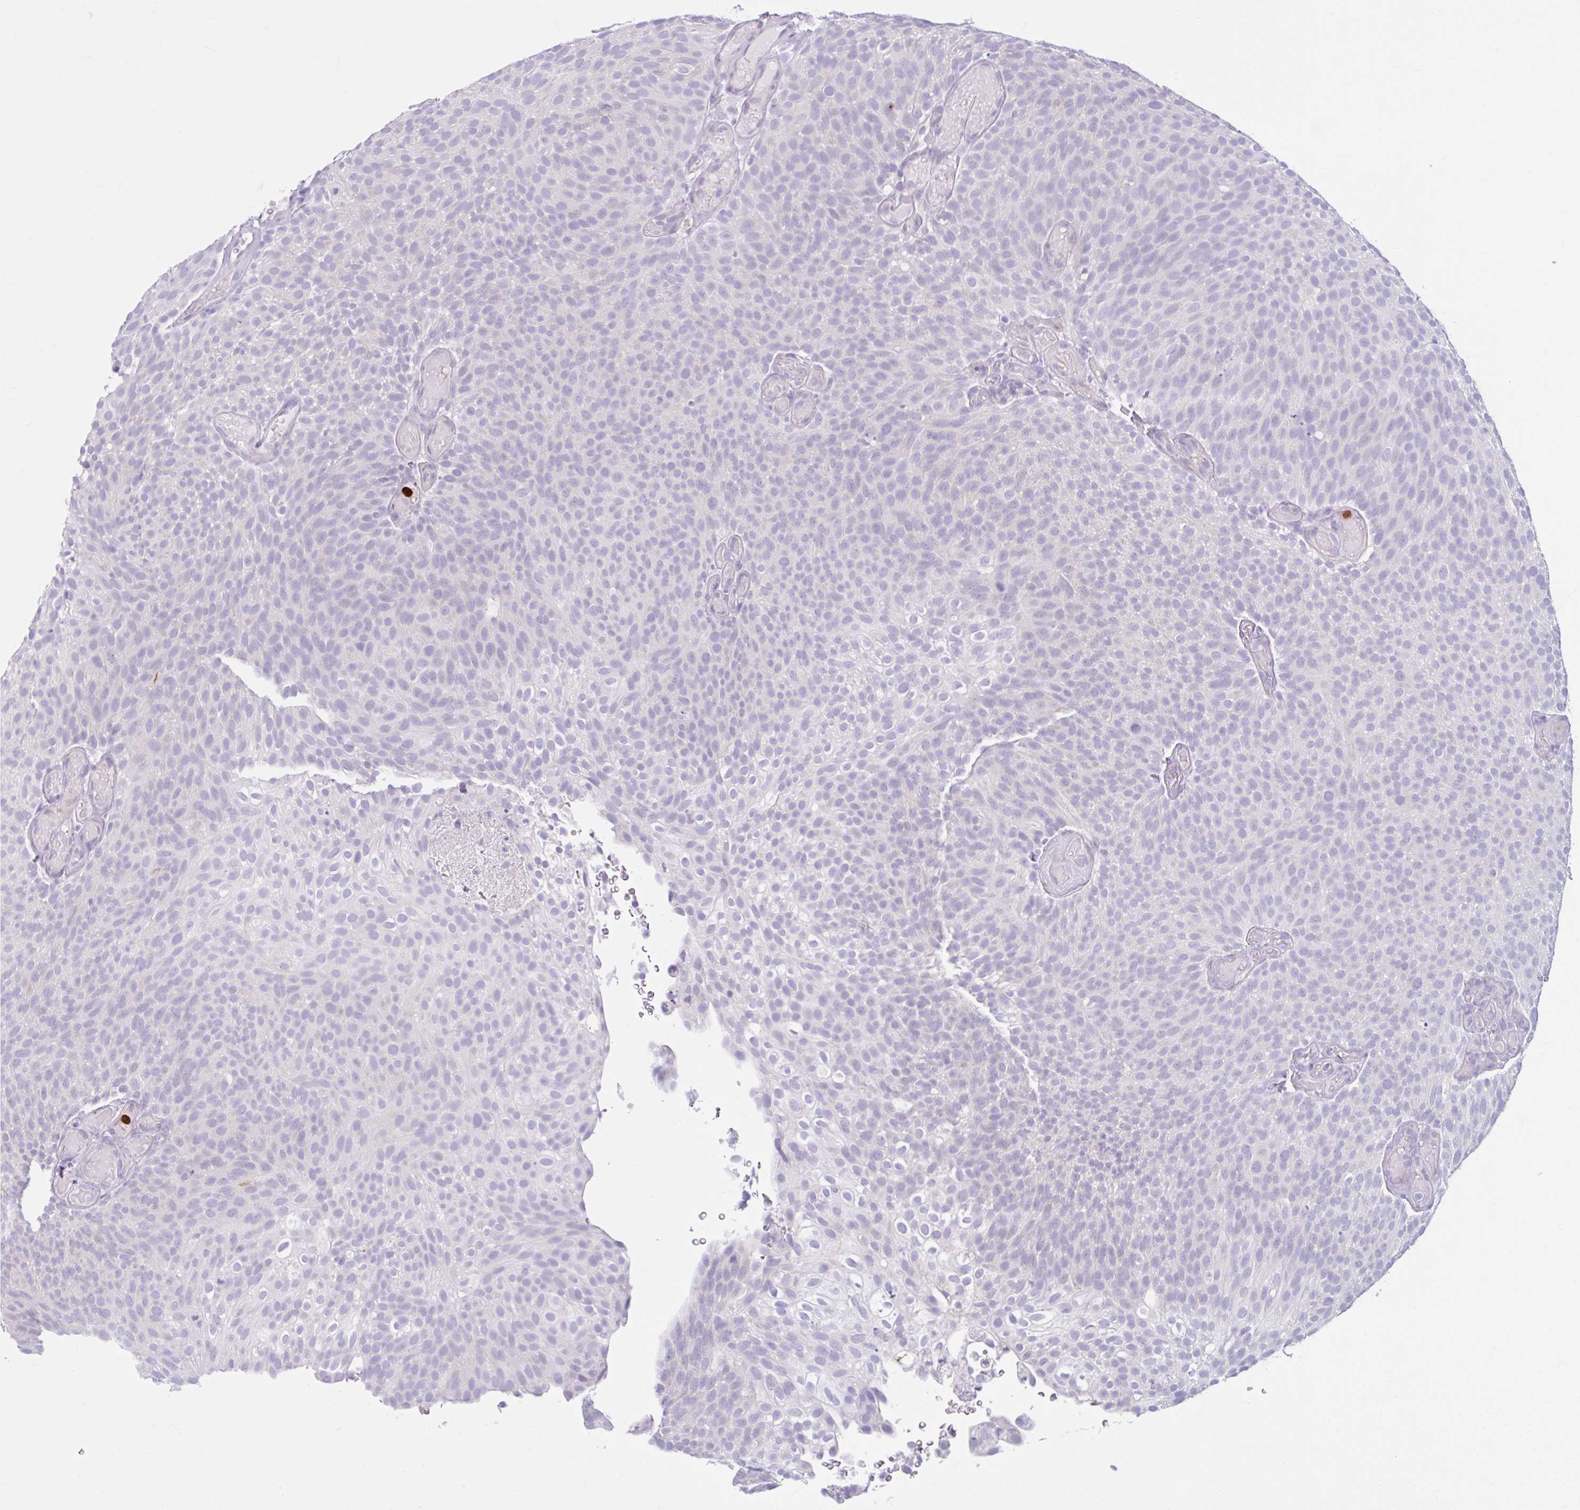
{"staining": {"intensity": "negative", "quantity": "none", "location": "none"}, "tissue": "urothelial cancer", "cell_type": "Tumor cells", "image_type": "cancer", "snomed": [{"axis": "morphology", "description": "Urothelial carcinoma, Low grade"}, {"axis": "topography", "description": "Urinary bladder"}], "caption": "IHC histopathology image of neoplastic tissue: urothelial cancer stained with DAB (3,3'-diaminobenzidine) shows no significant protein expression in tumor cells.", "gene": "CEP120", "patient": {"sex": "male", "age": 78}}